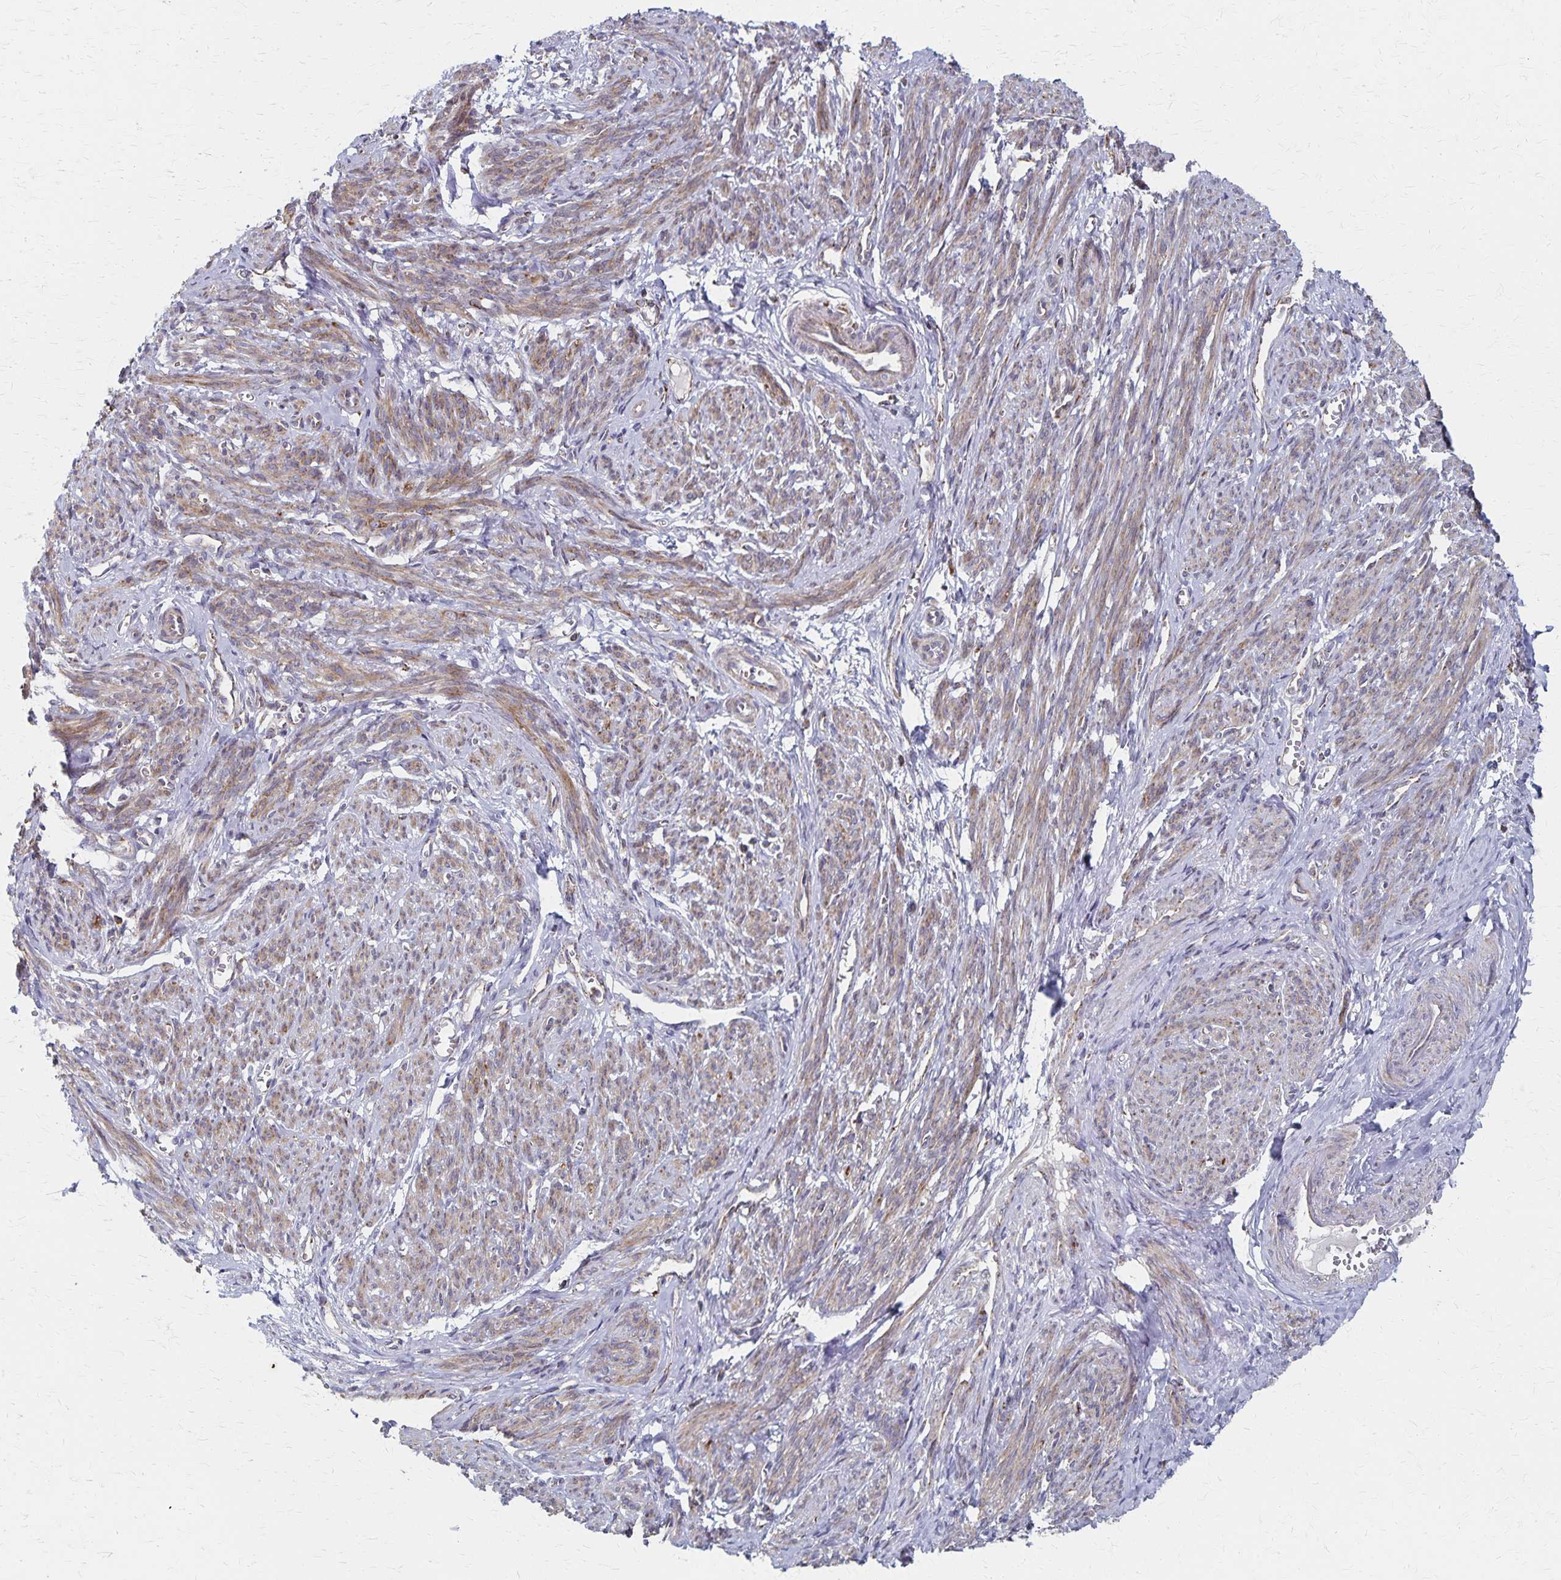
{"staining": {"intensity": "moderate", "quantity": "25%-75%", "location": "cytoplasmic/membranous"}, "tissue": "smooth muscle", "cell_type": "Smooth muscle cells", "image_type": "normal", "snomed": [{"axis": "morphology", "description": "Normal tissue, NOS"}, {"axis": "topography", "description": "Smooth muscle"}], "caption": "Protein analysis of unremarkable smooth muscle exhibits moderate cytoplasmic/membranous expression in approximately 25%-75% of smooth muscle cells.", "gene": "DYRK4", "patient": {"sex": "female", "age": 65}}